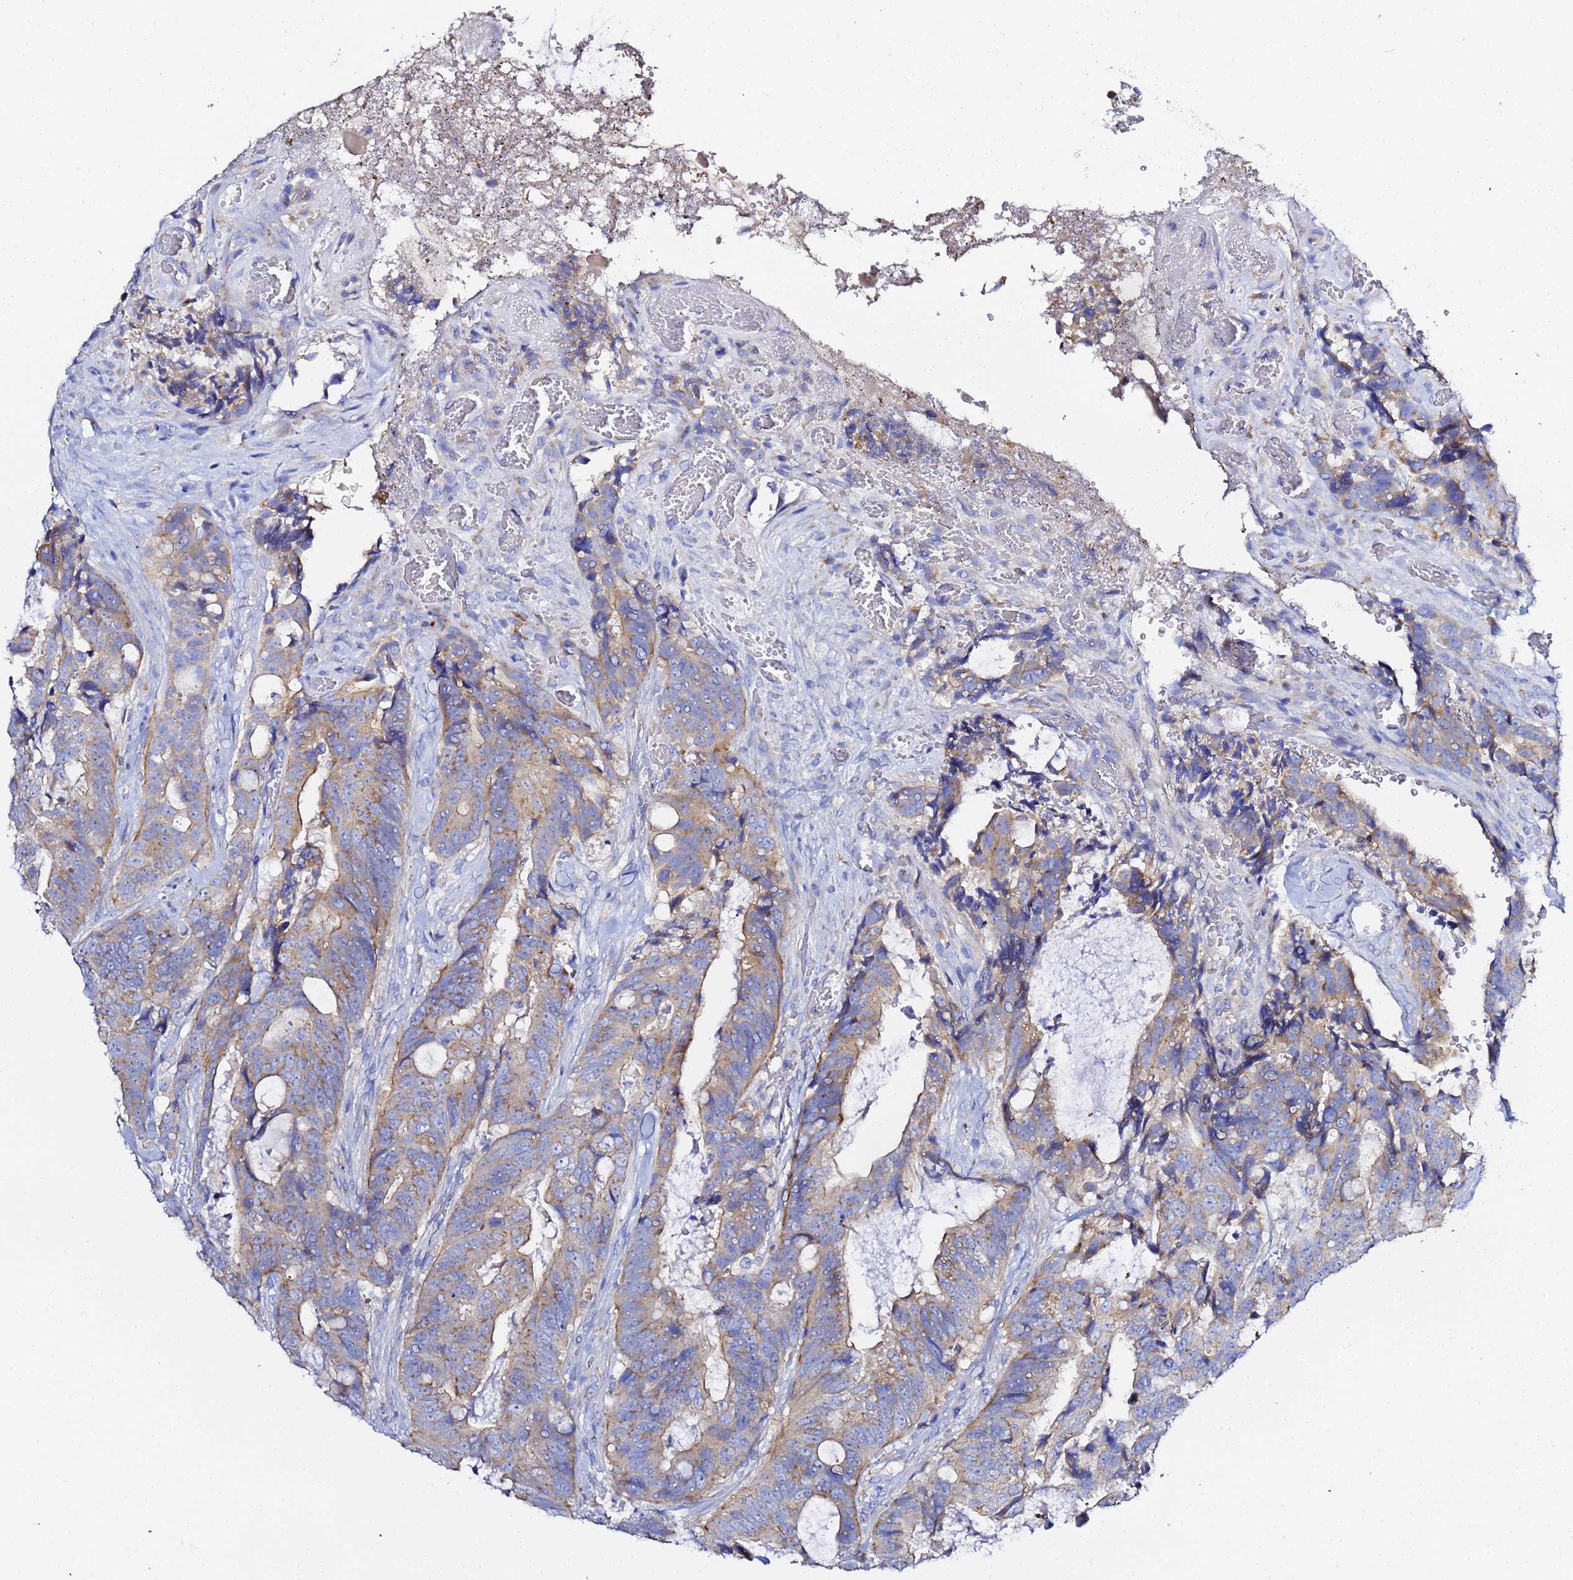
{"staining": {"intensity": "weak", "quantity": "25%-75%", "location": "cytoplasmic/membranous"}, "tissue": "colorectal cancer", "cell_type": "Tumor cells", "image_type": "cancer", "snomed": [{"axis": "morphology", "description": "Adenocarcinoma, NOS"}, {"axis": "topography", "description": "Colon"}], "caption": "High-magnification brightfield microscopy of colorectal cancer (adenocarcinoma) stained with DAB (3,3'-diaminobenzidine) (brown) and counterstained with hematoxylin (blue). tumor cells exhibit weak cytoplasmic/membranous staining is identified in approximately25%-75% of cells.", "gene": "VTI1B", "patient": {"sex": "female", "age": 82}}